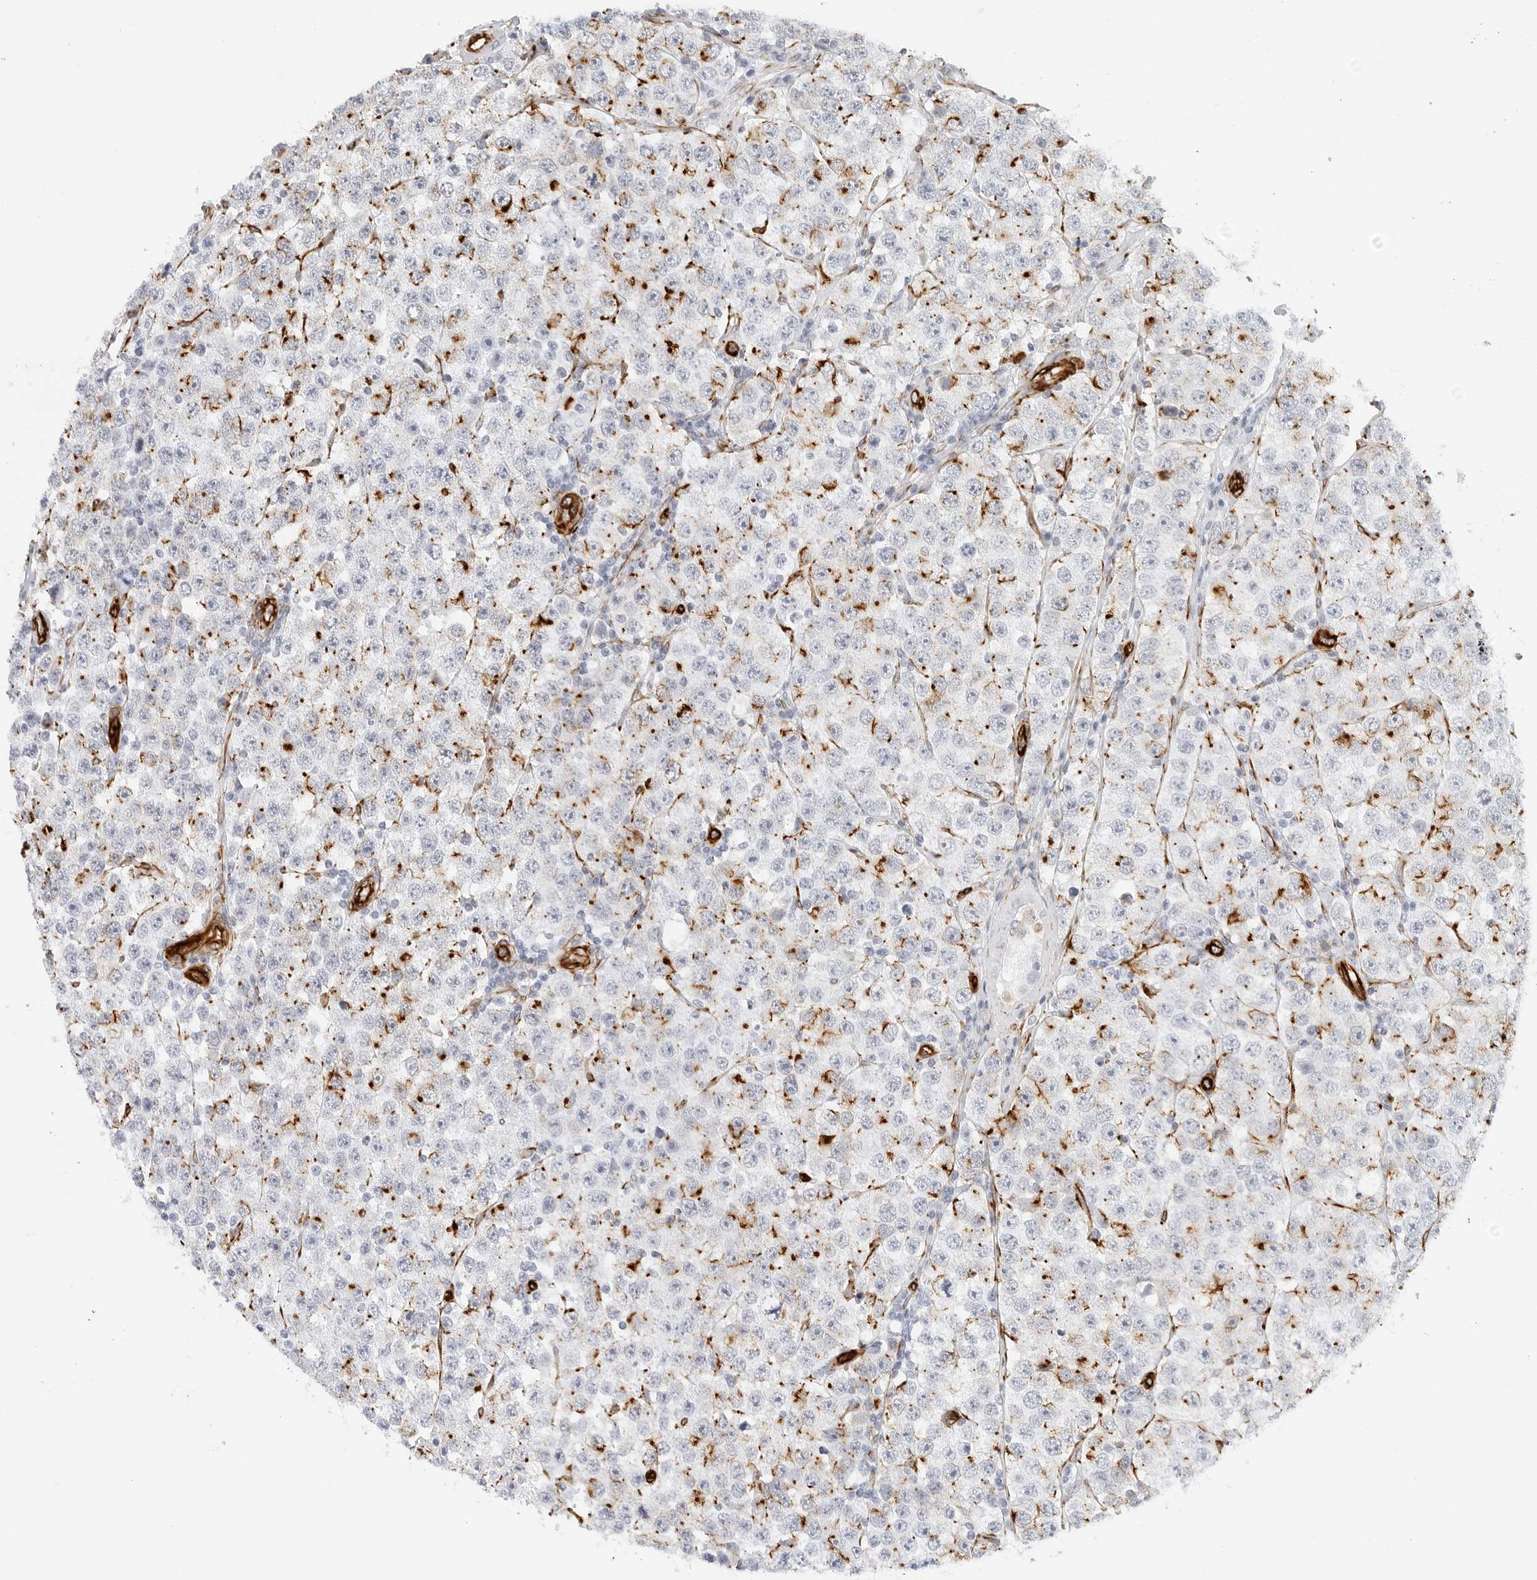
{"staining": {"intensity": "moderate", "quantity": "<25%", "location": "cytoplasmic/membranous"}, "tissue": "testis cancer", "cell_type": "Tumor cells", "image_type": "cancer", "snomed": [{"axis": "morphology", "description": "Seminoma, NOS"}, {"axis": "topography", "description": "Testis"}], "caption": "DAB (3,3'-diaminobenzidine) immunohistochemical staining of human seminoma (testis) reveals moderate cytoplasmic/membranous protein expression in approximately <25% of tumor cells.", "gene": "NES", "patient": {"sex": "male", "age": 28}}